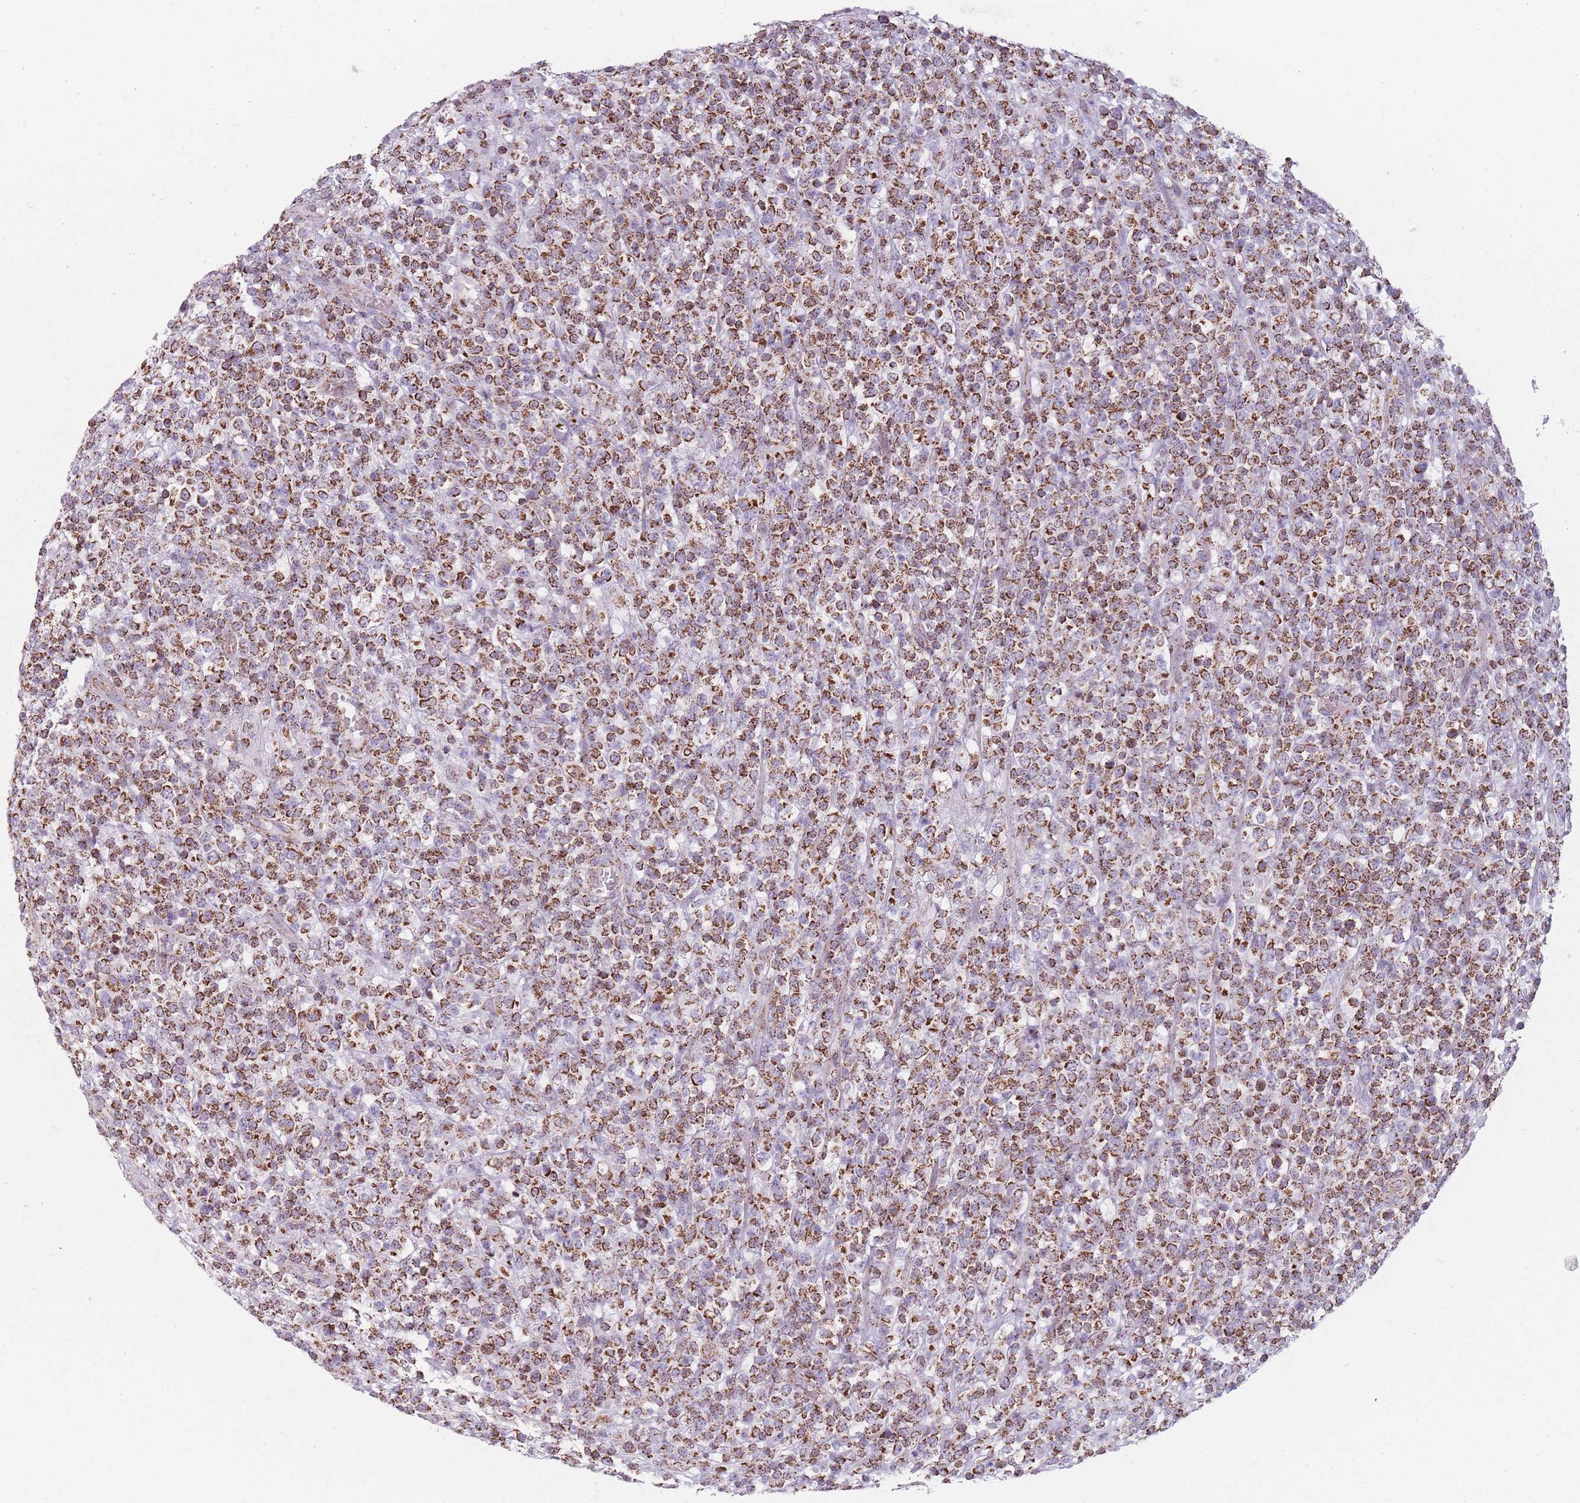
{"staining": {"intensity": "strong", "quantity": ">75%", "location": "cytoplasmic/membranous"}, "tissue": "lymphoma", "cell_type": "Tumor cells", "image_type": "cancer", "snomed": [{"axis": "morphology", "description": "Malignant lymphoma, non-Hodgkin's type, High grade"}, {"axis": "topography", "description": "Colon"}], "caption": "Protein analysis of lymphoma tissue demonstrates strong cytoplasmic/membranous expression in about >75% of tumor cells. (DAB (3,3'-diaminobenzidine) = brown stain, brightfield microscopy at high magnification).", "gene": "DCHS1", "patient": {"sex": "female", "age": 53}}